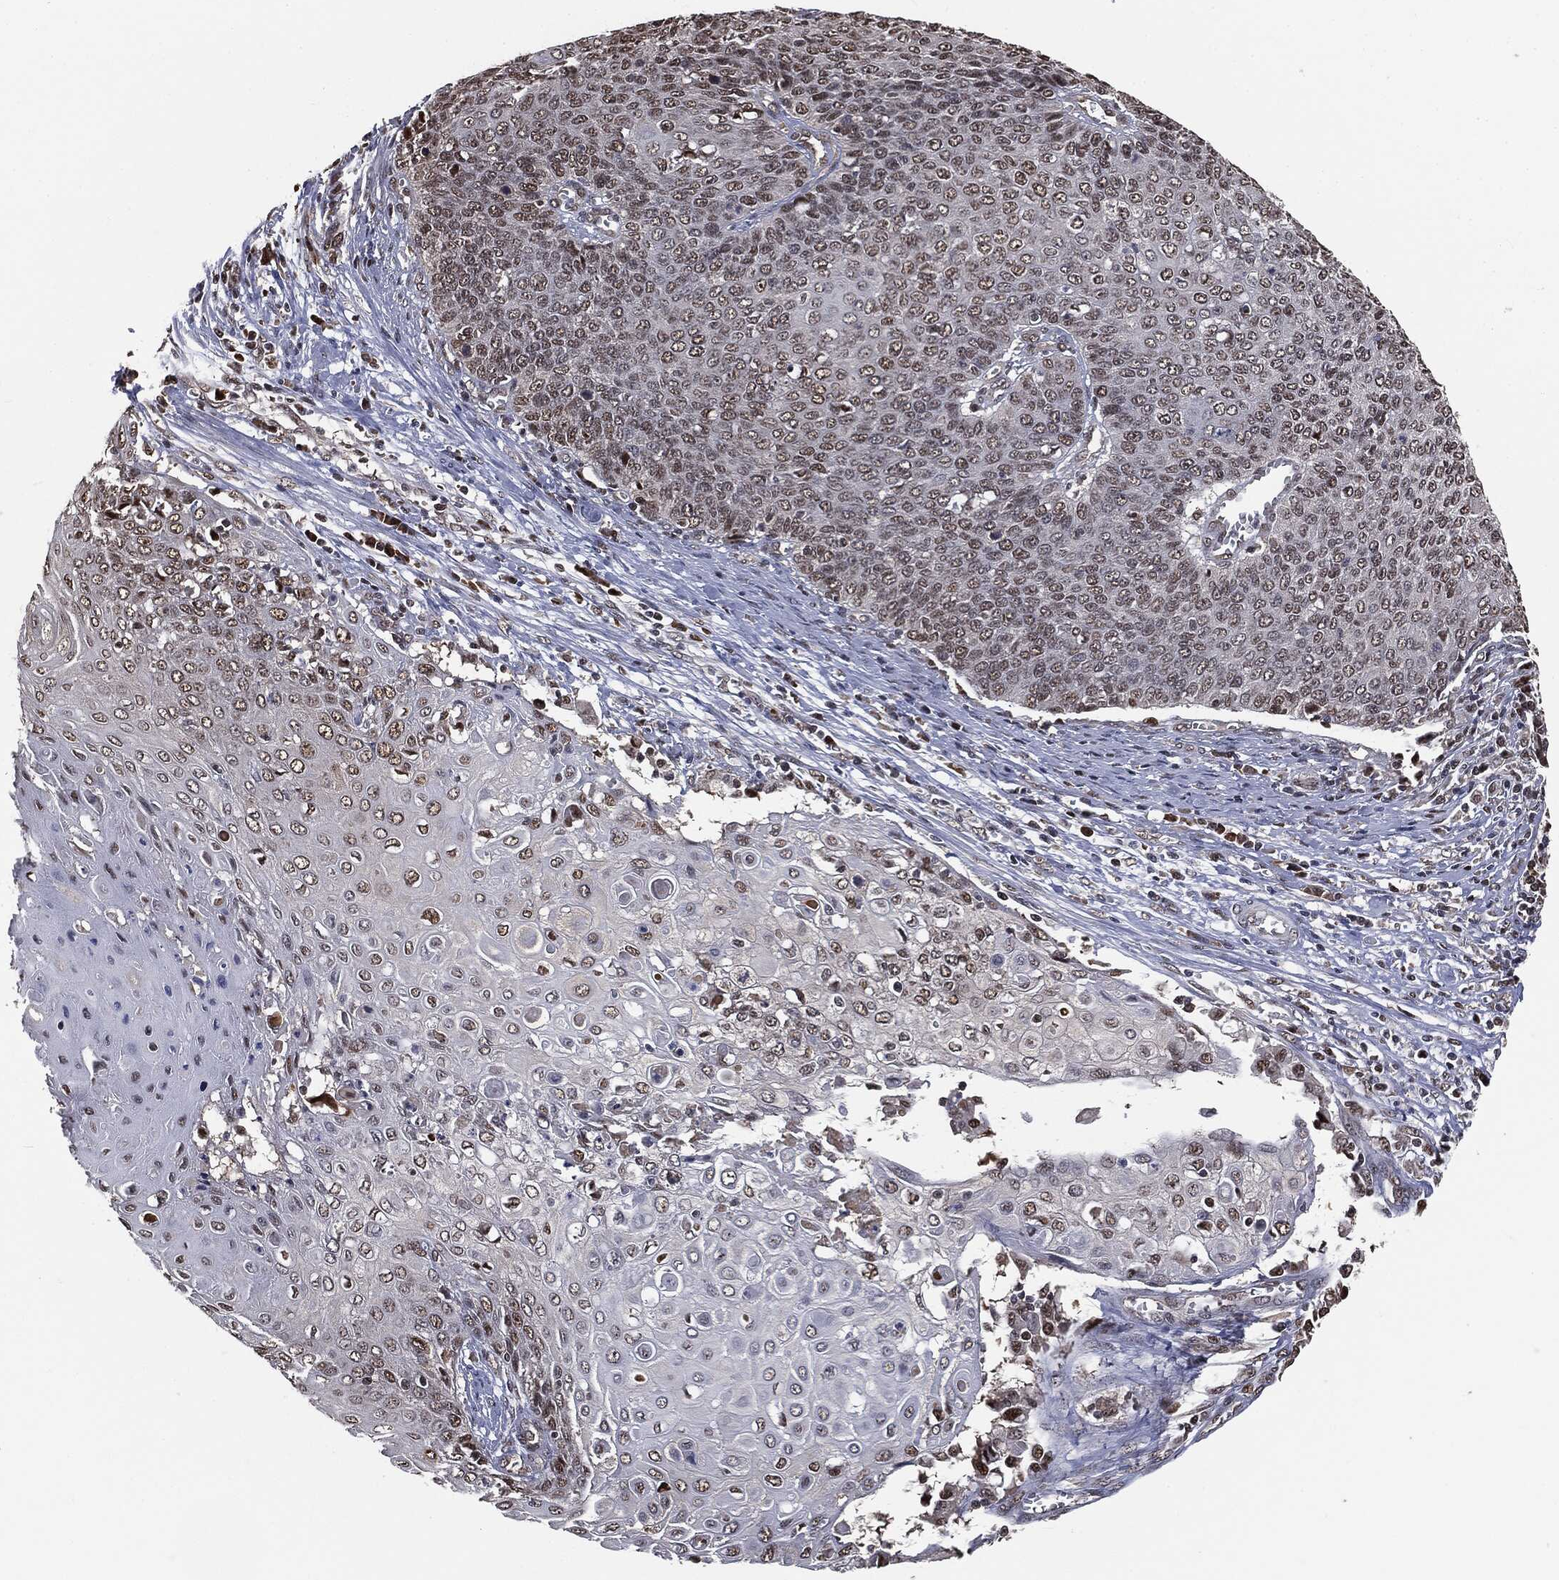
{"staining": {"intensity": "weak", "quantity": "25%-75%", "location": "nuclear"}, "tissue": "cervical cancer", "cell_type": "Tumor cells", "image_type": "cancer", "snomed": [{"axis": "morphology", "description": "Squamous cell carcinoma, NOS"}, {"axis": "topography", "description": "Cervix"}], "caption": "A low amount of weak nuclear expression is present in about 25%-75% of tumor cells in squamous cell carcinoma (cervical) tissue.", "gene": "SHLD2", "patient": {"sex": "female", "age": 39}}